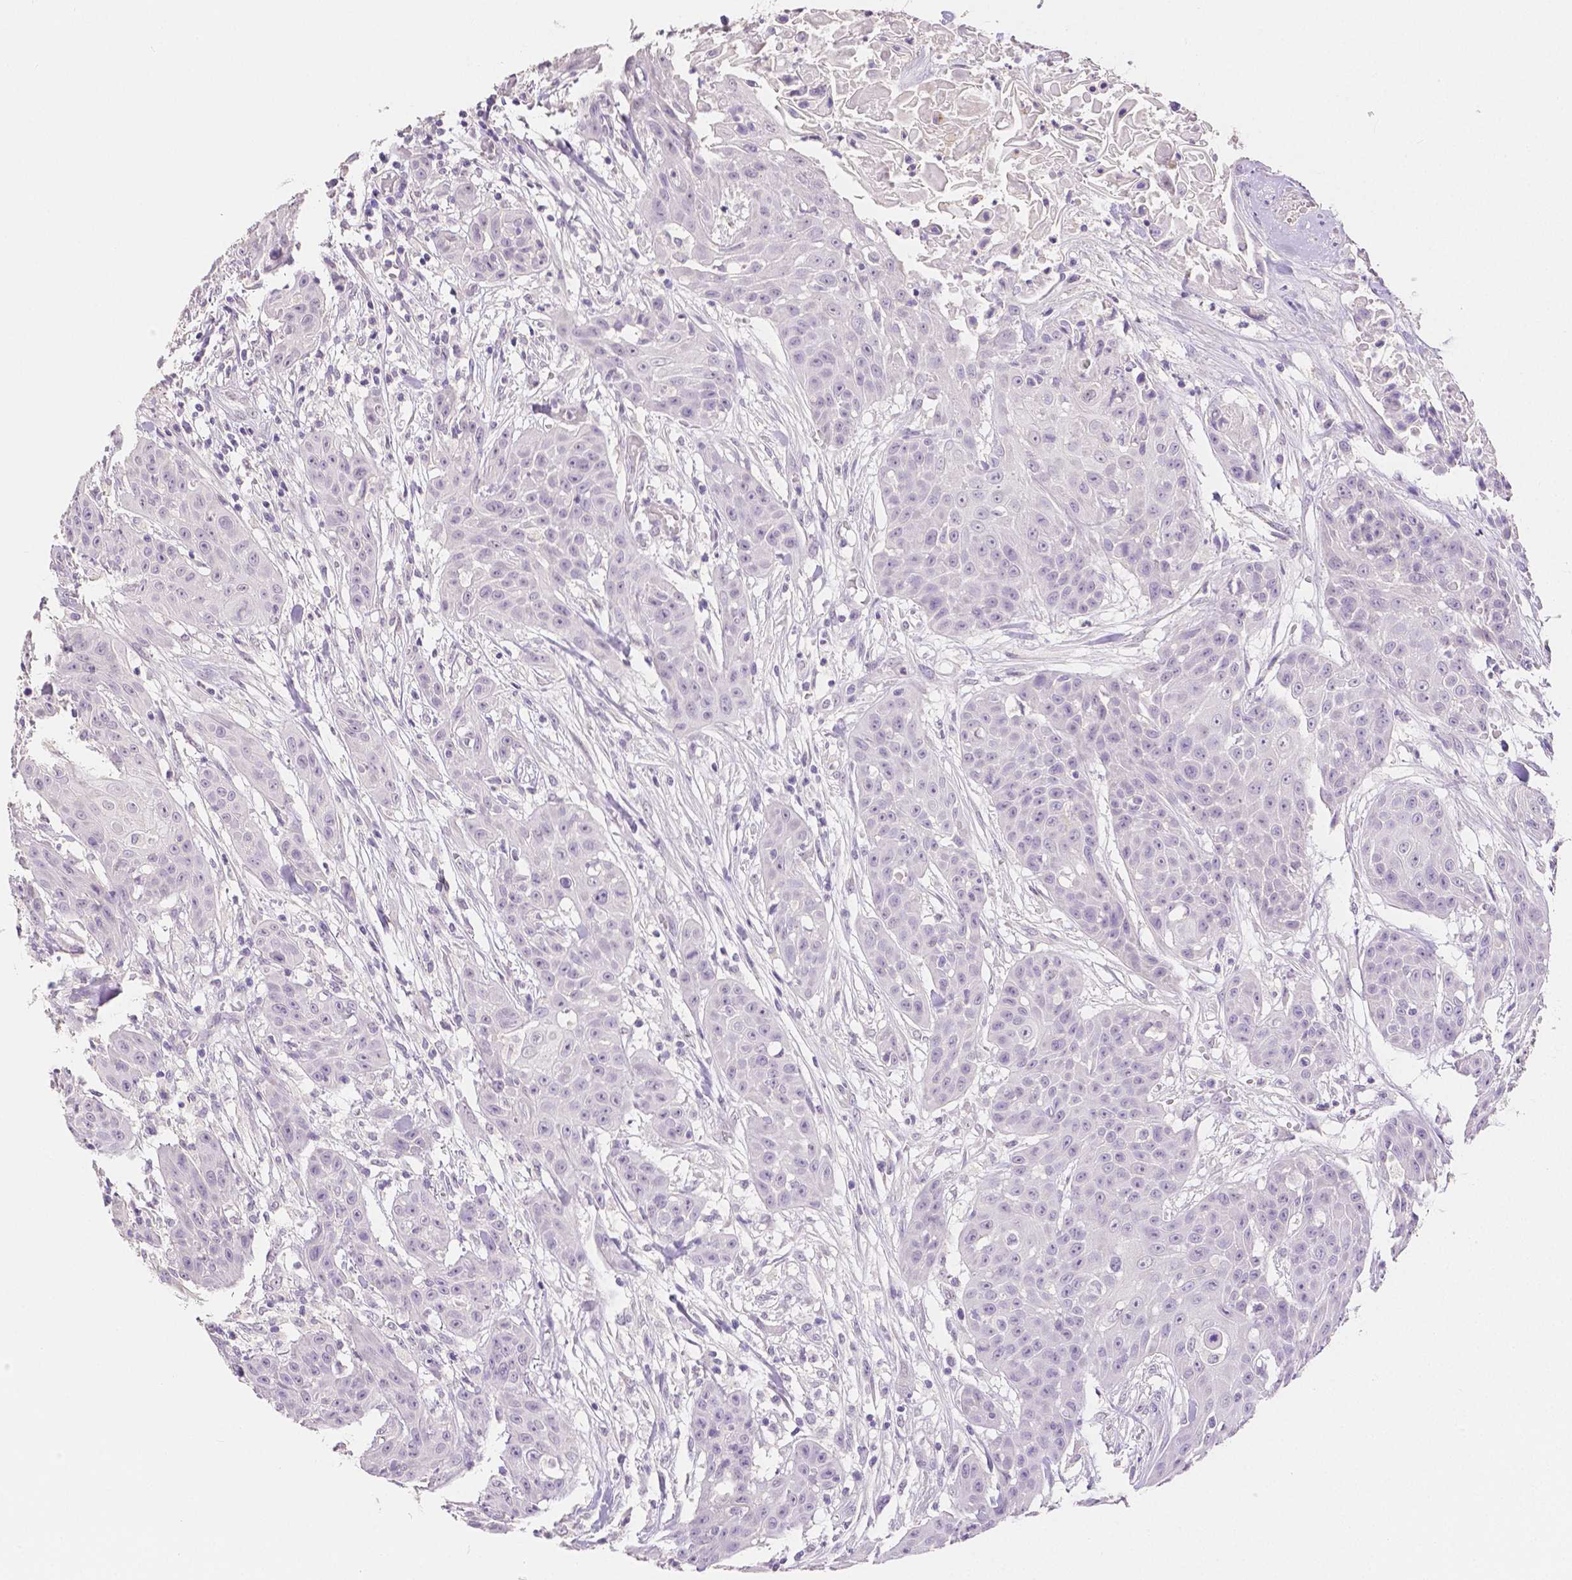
{"staining": {"intensity": "negative", "quantity": "none", "location": "none"}, "tissue": "head and neck cancer", "cell_type": "Tumor cells", "image_type": "cancer", "snomed": [{"axis": "morphology", "description": "Squamous cell carcinoma, NOS"}, {"axis": "topography", "description": "Oral tissue"}, {"axis": "topography", "description": "Head-Neck"}], "caption": "Image shows no significant protein staining in tumor cells of head and neck squamous cell carcinoma.", "gene": "OCLN", "patient": {"sex": "female", "age": 55}}